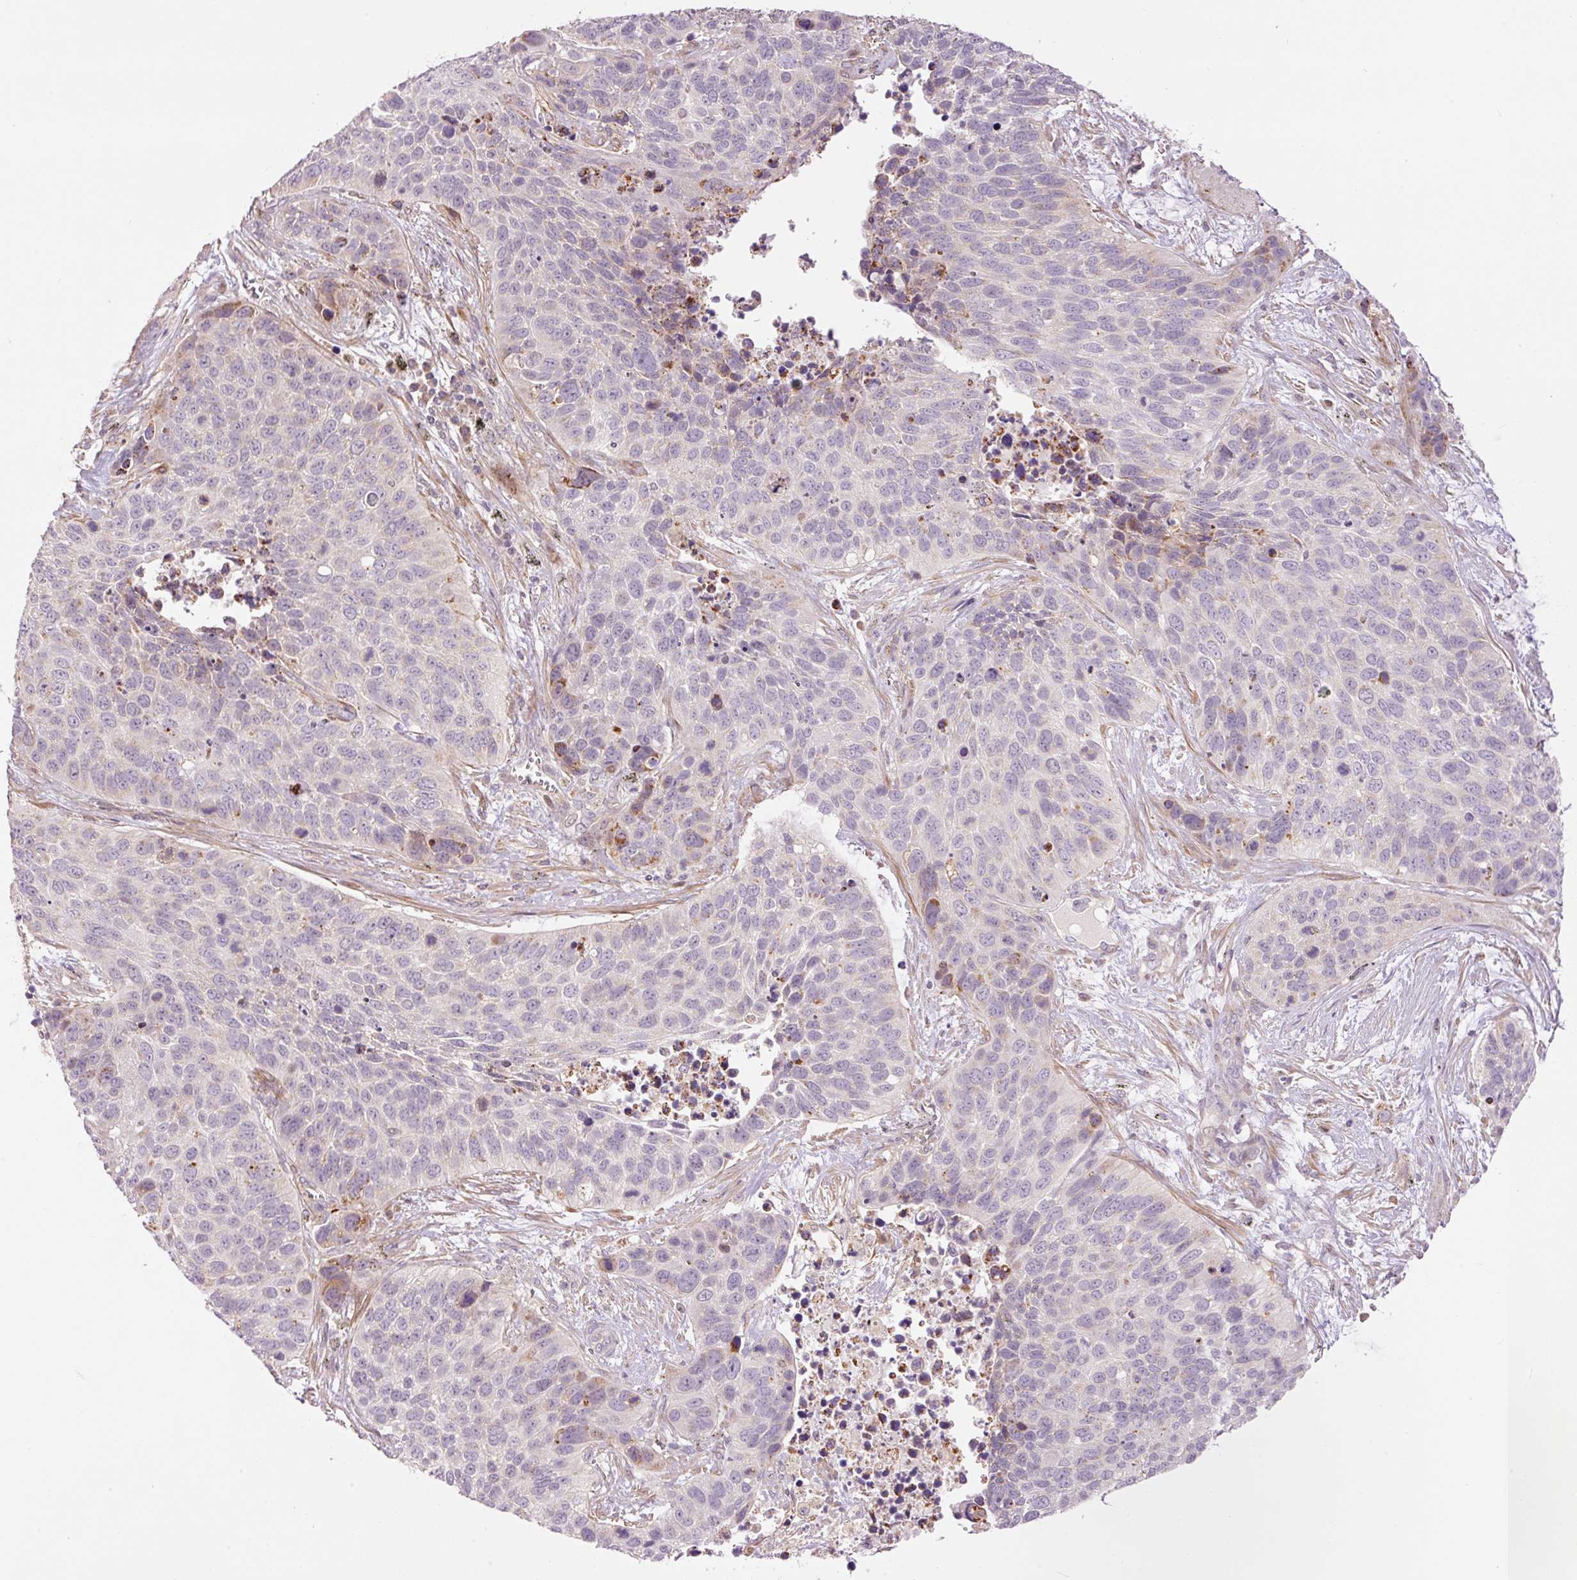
{"staining": {"intensity": "negative", "quantity": "none", "location": "none"}, "tissue": "lung cancer", "cell_type": "Tumor cells", "image_type": "cancer", "snomed": [{"axis": "morphology", "description": "Squamous cell carcinoma, NOS"}, {"axis": "topography", "description": "Lung"}], "caption": "Immunohistochemistry of squamous cell carcinoma (lung) exhibits no expression in tumor cells. Nuclei are stained in blue.", "gene": "SLC29A3", "patient": {"sex": "male", "age": 62}}